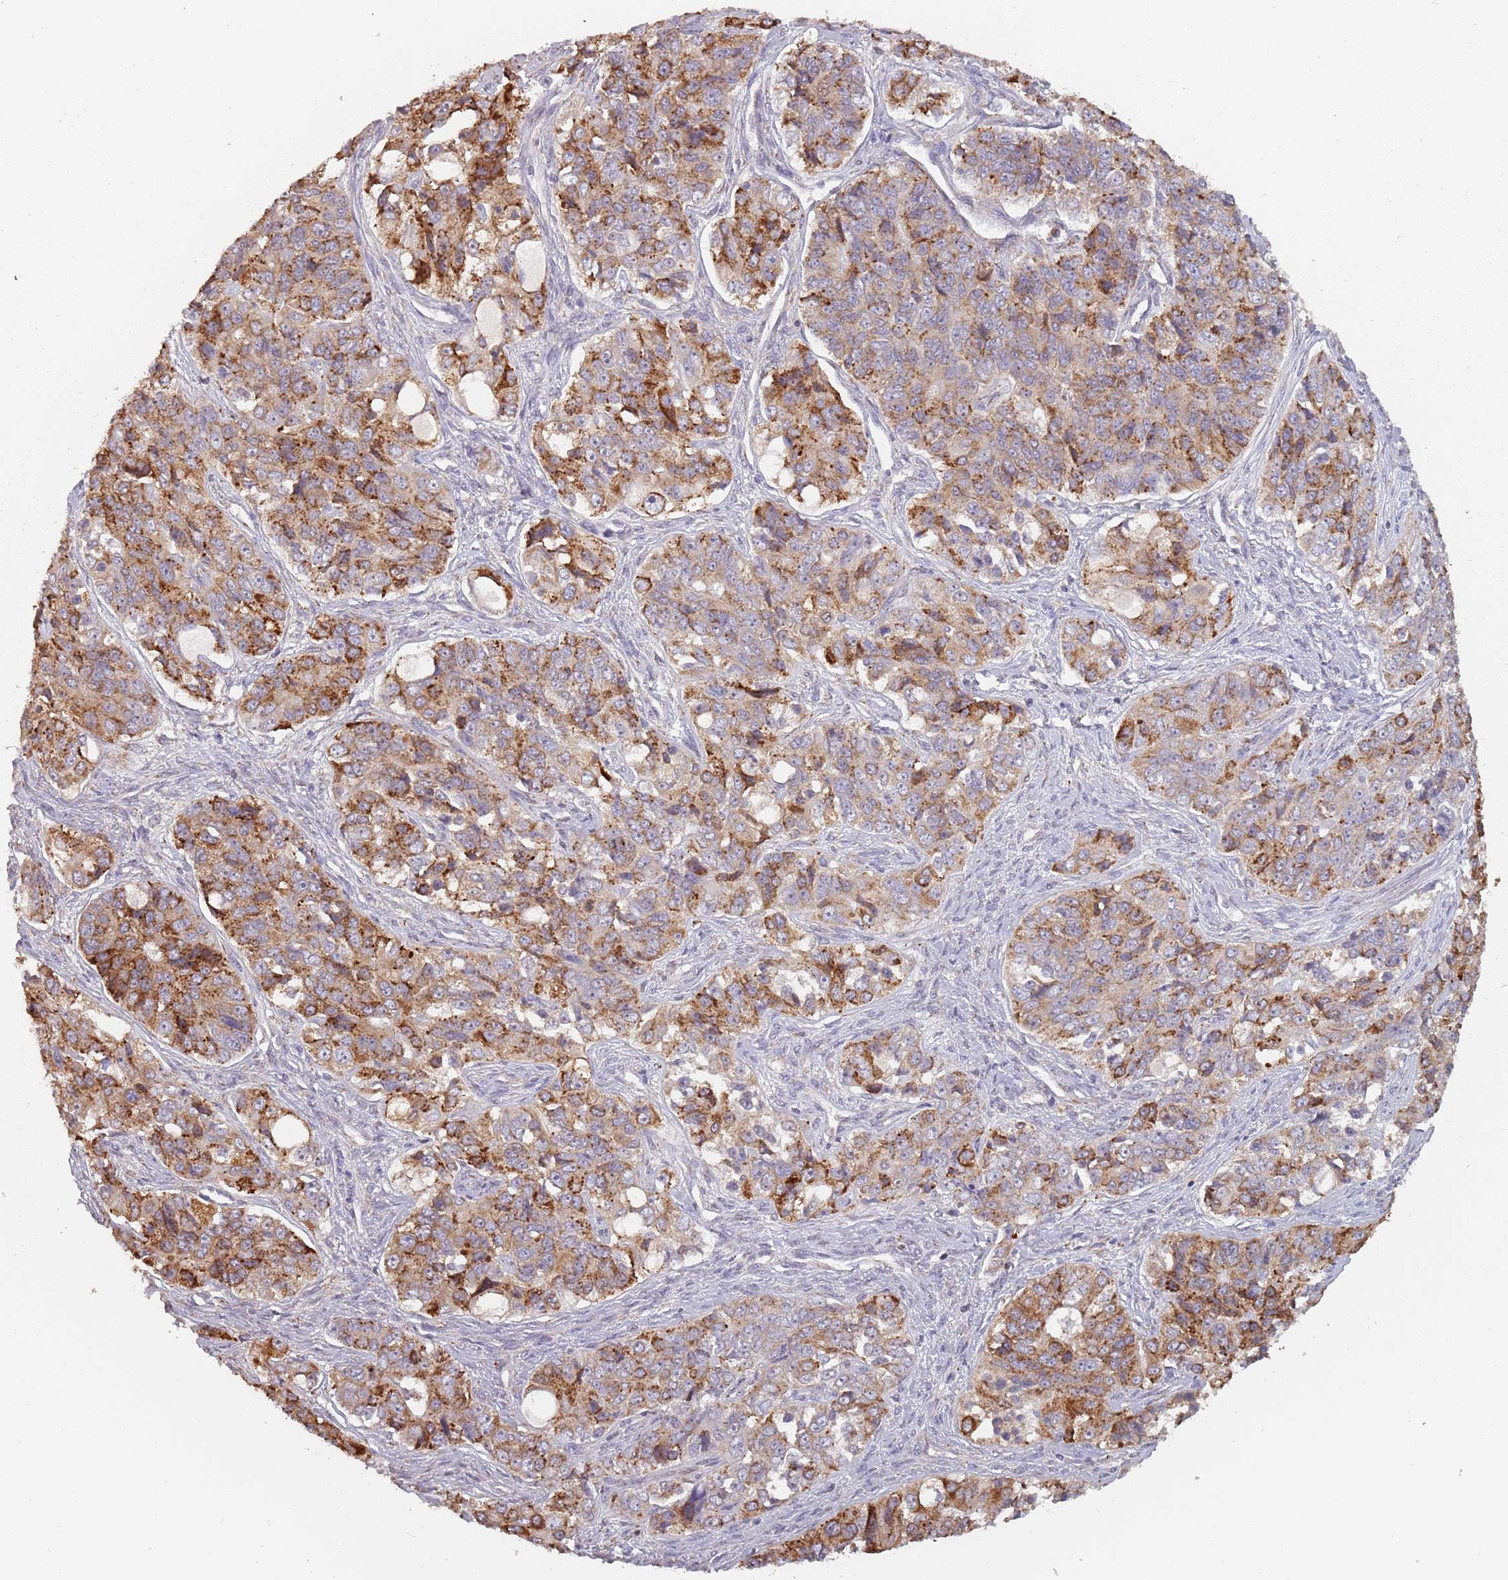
{"staining": {"intensity": "moderate", "quantity": ">75%", "location": "cytoplasmic/membranous"}, "tissue": "ovarian cancer", "cell_type": "Tumor cells", "image_type": "cancer", "snomed": [{"axis": "morphology", "description": "Carcinoma, endometroid"}, {"axis": "topography", "description": "Ovary"}], "caption": "Human endometroid carcinoma (ovarian) stained with a brown dye shows moderate cytoplasmic/membranous positive staining in approximately >75% of tumor cells.", "gene": "RPS9", "patient": {"sex": "female", "age": 51}}